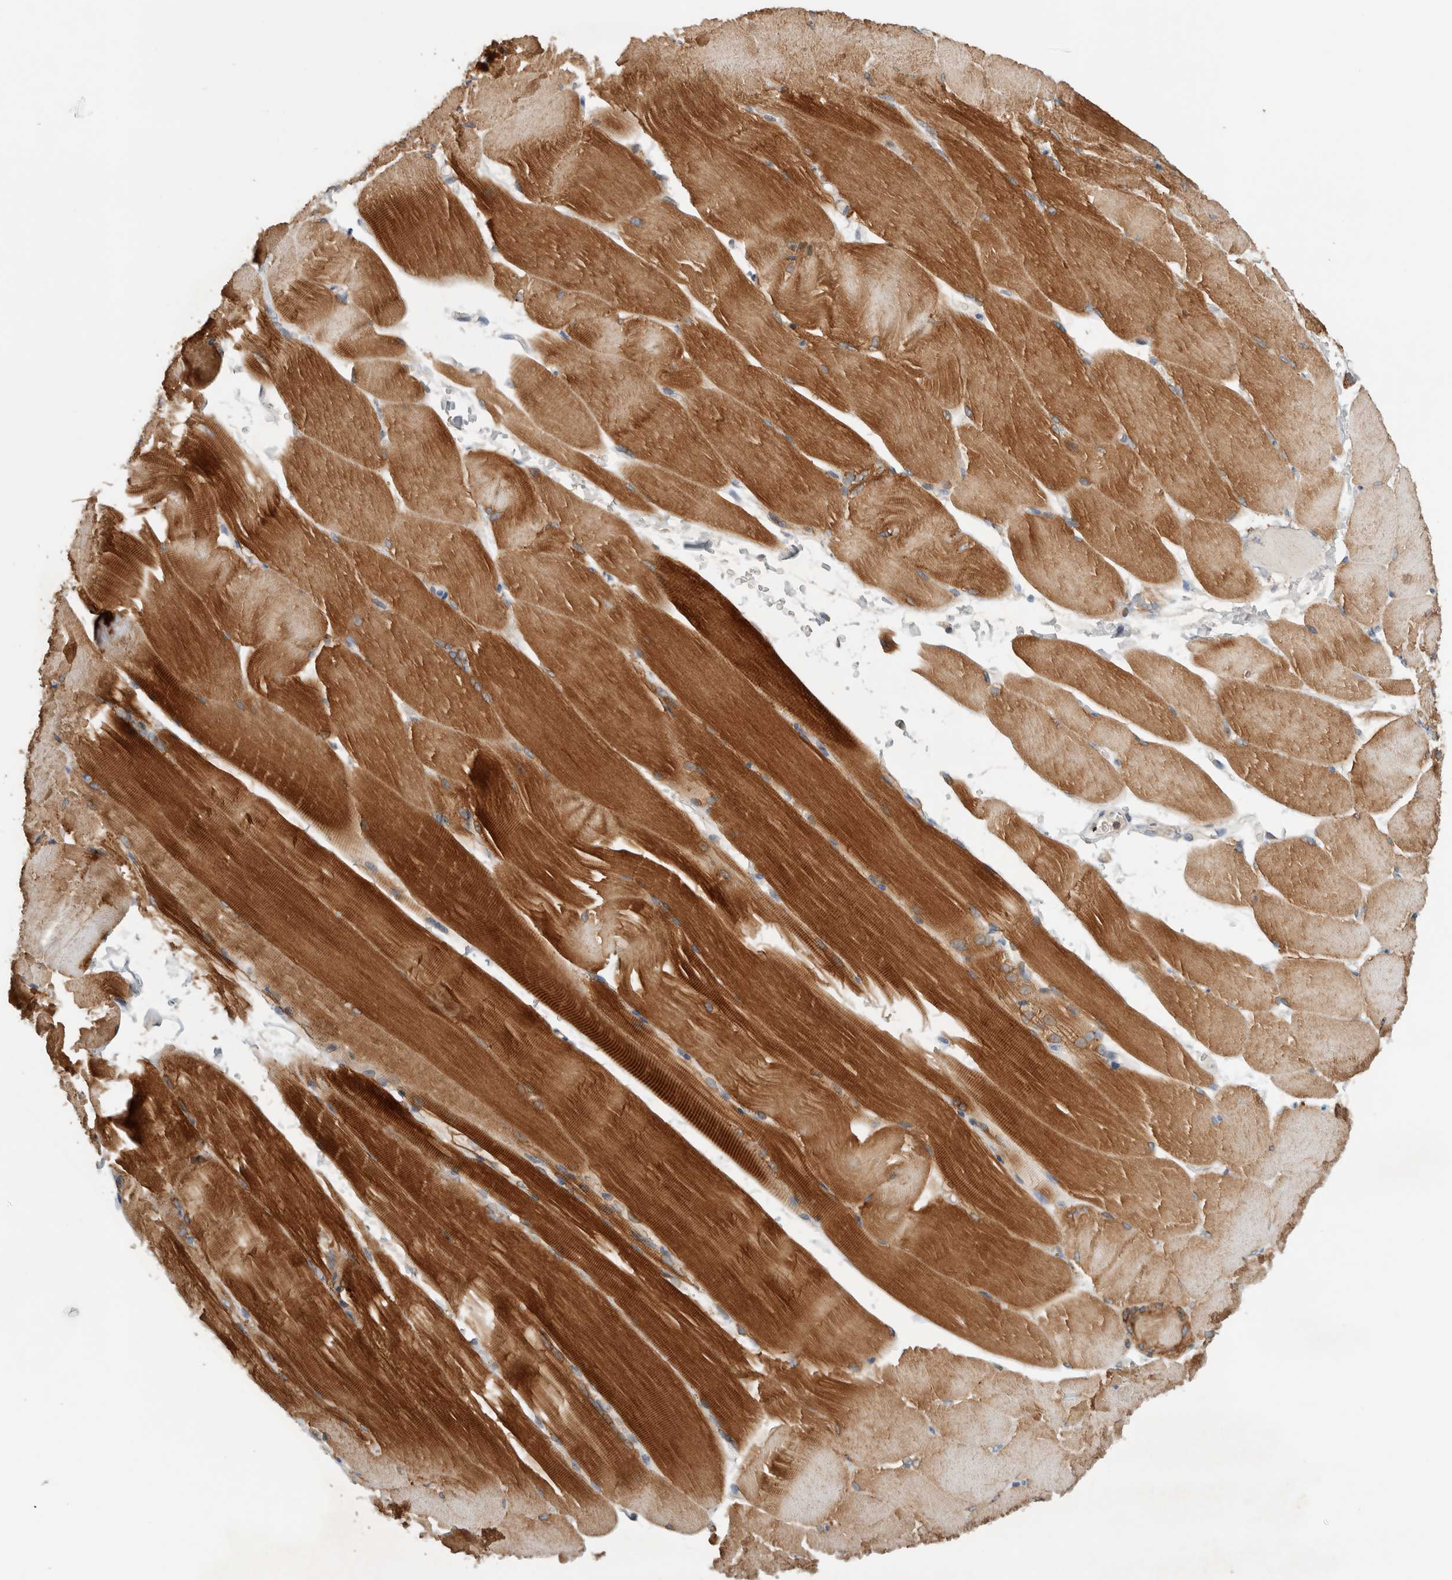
{"staining": {"intensity": "strong", "quantity": "25%-75%", "location": "cytoplasmic/membranous"}, "tissue": "skeletal muscle", "cell_type": "Myocytes", "image_type": "normal", "snomed": [{"axis": "morphology", "description": "Normal tissue, NOS"}, {"axis": "topography", "description": "Skeletal muscle"}, {"axis": "topography", "description": "Parathyroid gland"}], "caption": "The image exhibits immunohistochemical staining of benign skeletal muscle. There is strong cytoplasmic/membranous expression is appreciated in about 25%-75% of myocytes. (DAB IHC with brightfield microscopy, high magnification).", "gene": "AMPD1", "patient": {"sex": "female", "age": 37}}